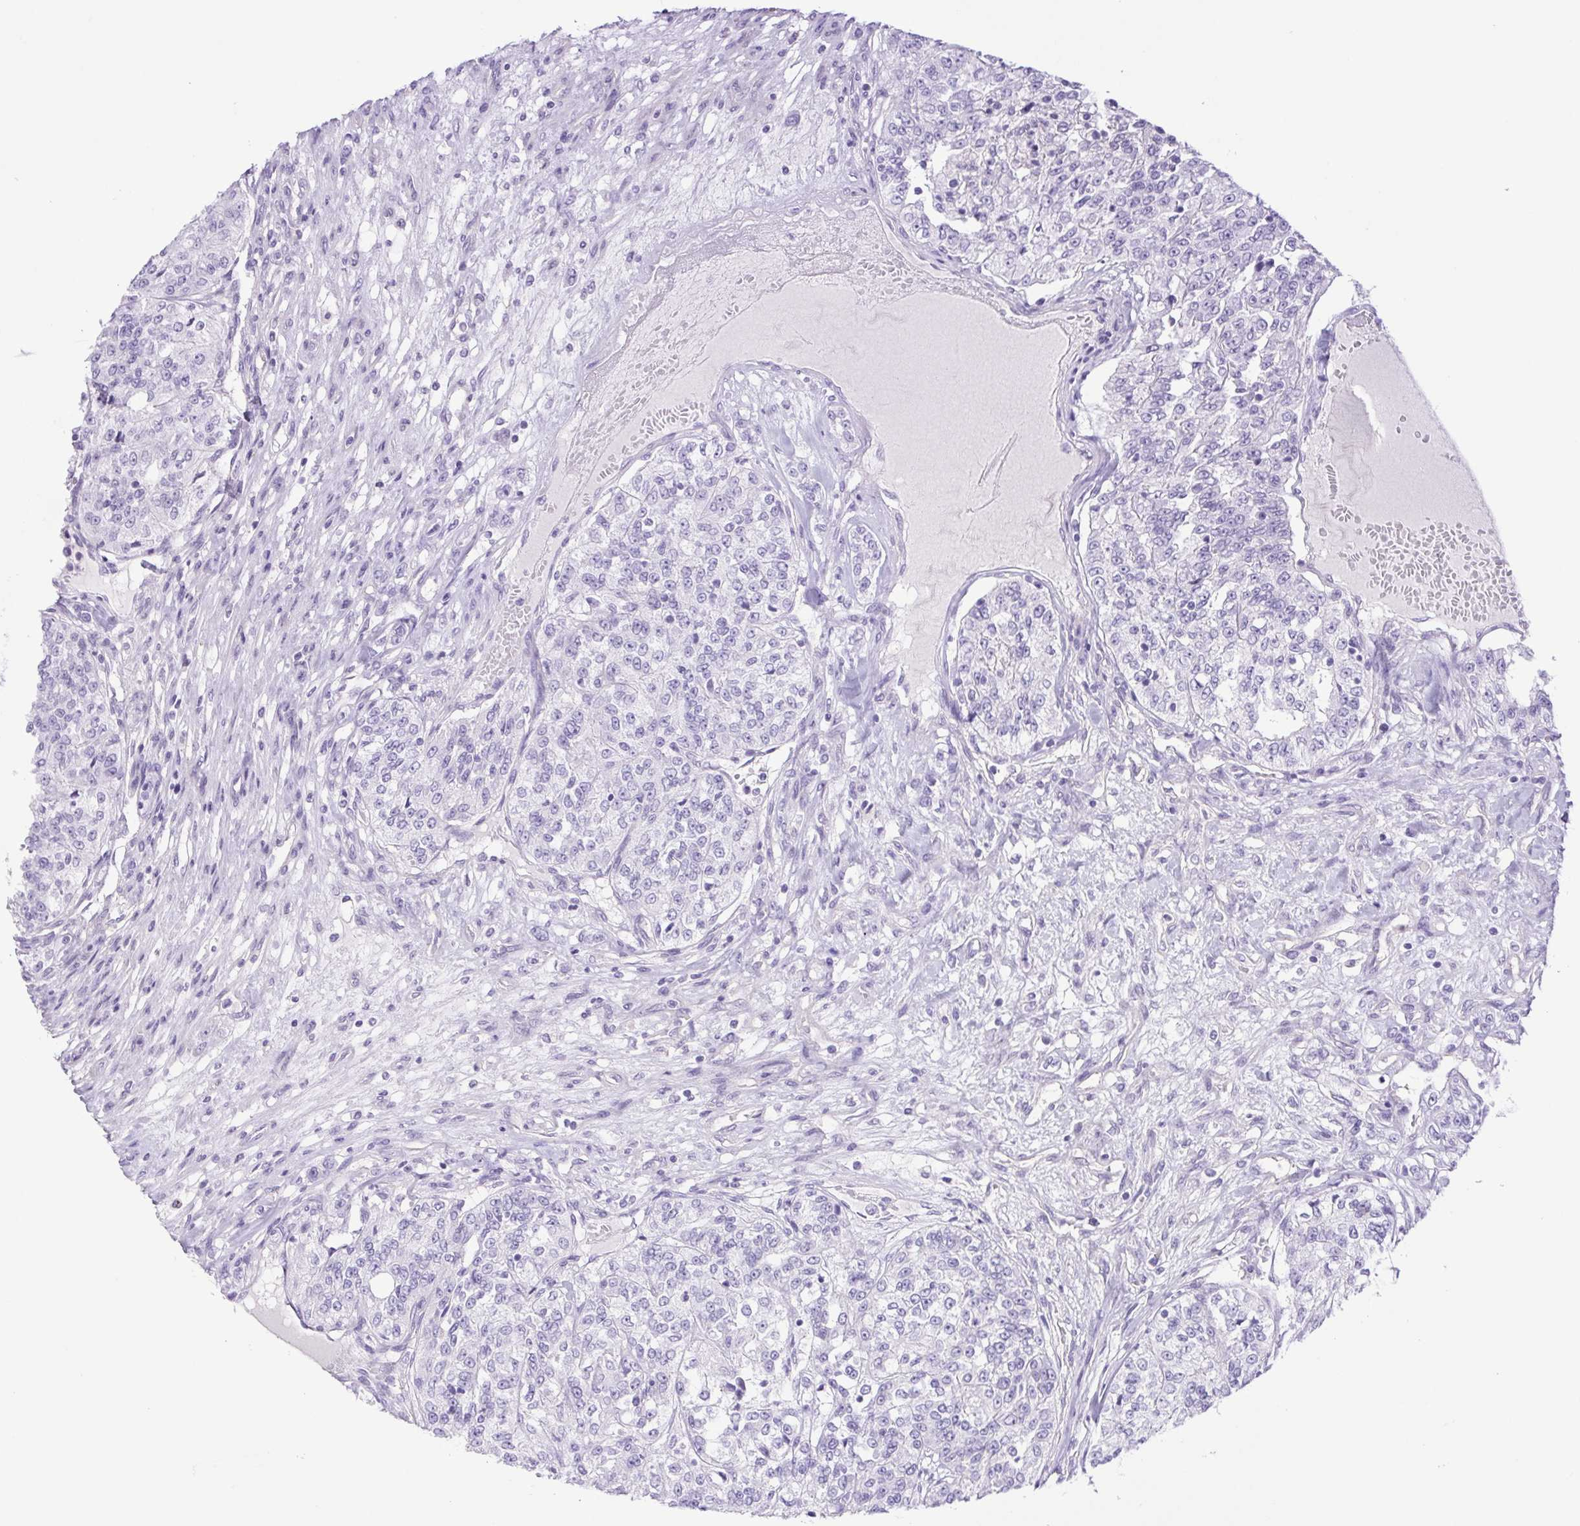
{"staining": {"intensity": "negative", "quantity": "none", "location": "none"}, "tissue": "renal cancer", "cell_type": "Tumor cells", "image_type": "cancer", "snomed": [{"axis": "morphology", "description": "Adenocarcinoma, NOS"}, {"axis": "topography", "description": "Kidney"}], "caption": "High magnification brightfield microscopy of renal cancer stained with DAB (3,3'-diaminobenzidine) (brown) and counterstained with hematoxylin (blue): tumor cells show no significant expression. Brightfield microscopy of IHC stained with DAB (3,3'-diaminobenzidine) (brown) and hematoxylin (blue), captured at high magnification.", "gene": "CDSN", "patient": {"sex": "female", "age": 63}}